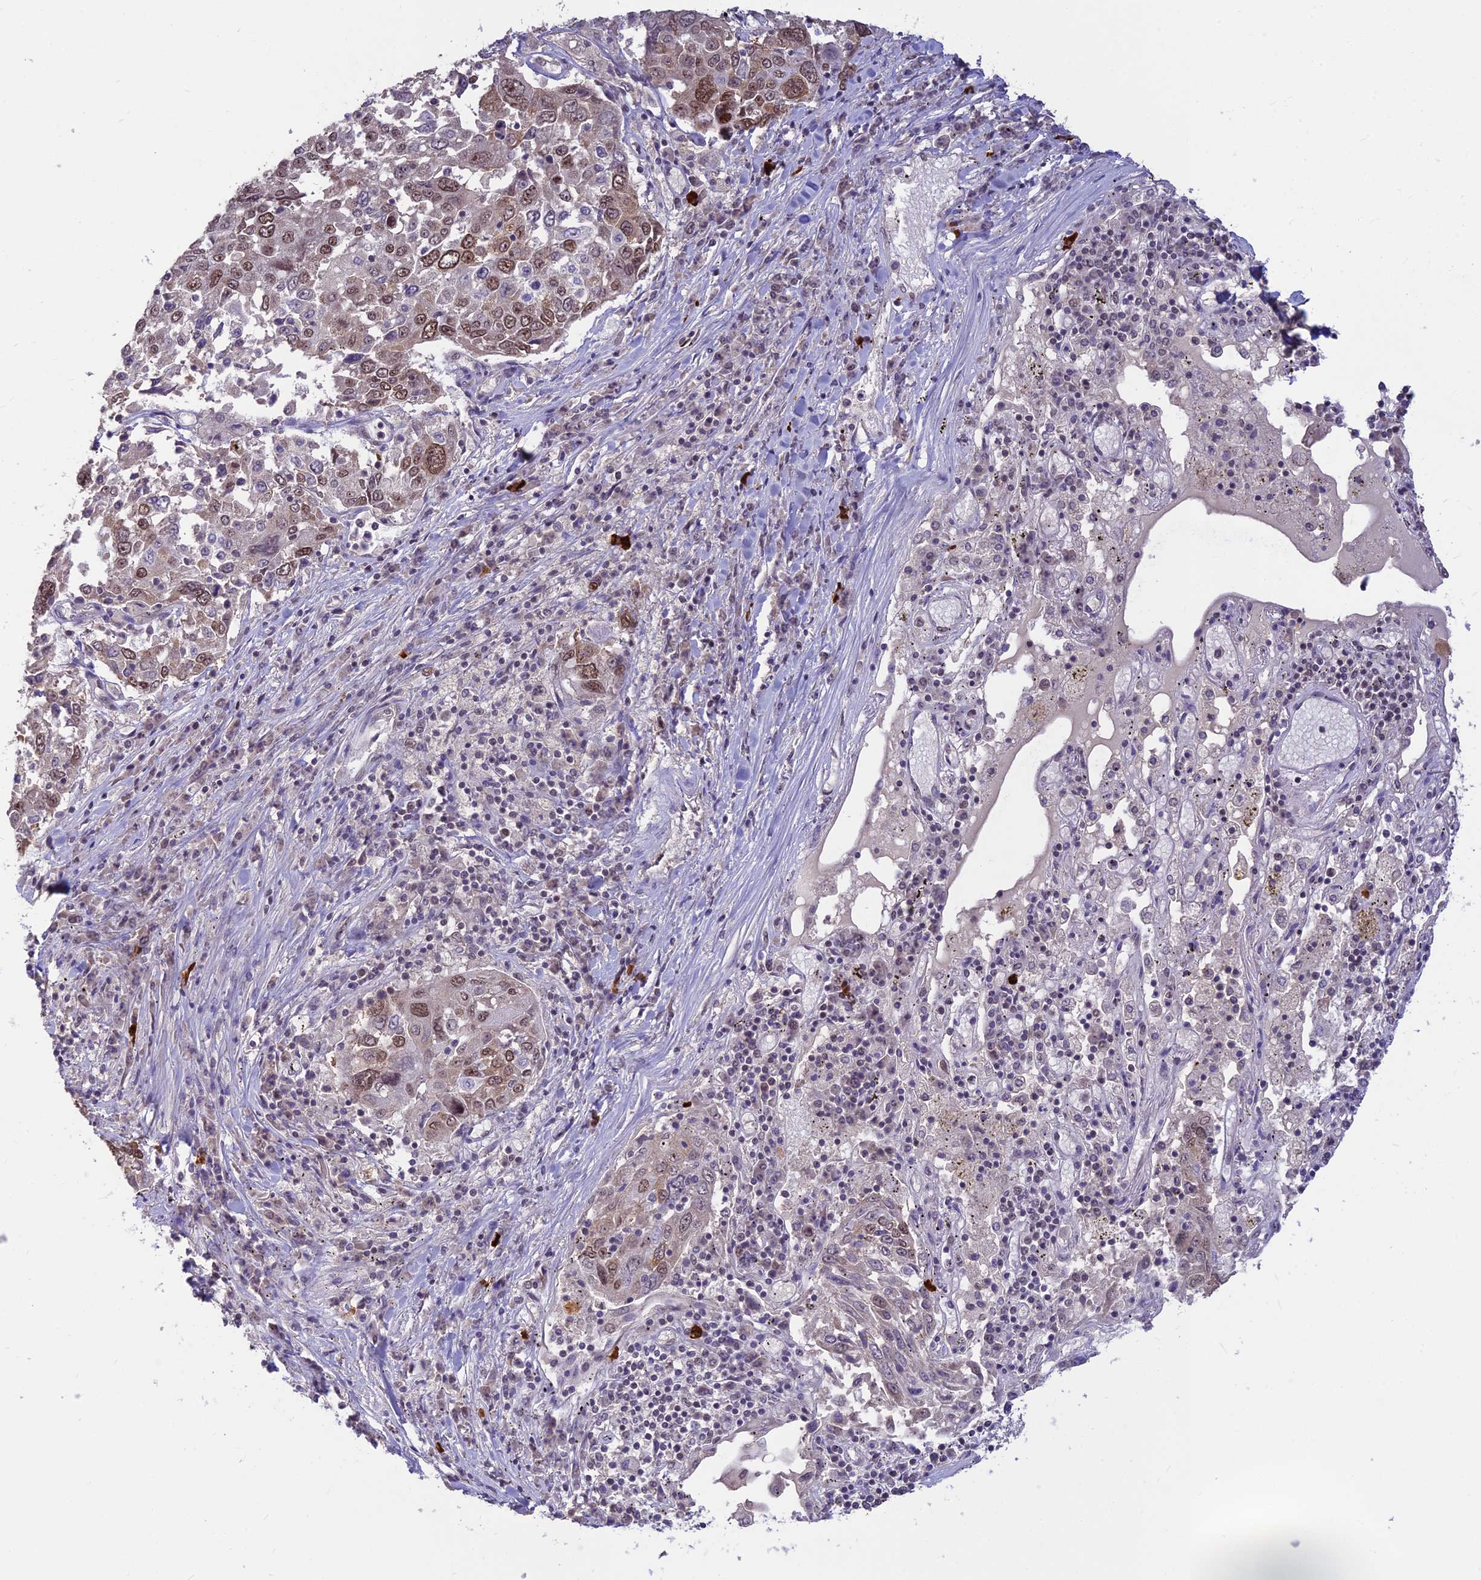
{"staining": {"intensity": "moderate", "quantity": "<25%", "location": "cytoplasmic/membranous,nuclear"}, "tissue": "lung cancer", "cell_type": "Tumor cells", "image_type": "cancer", "snomed": [{"axis": "morphology", "description": "Squamous cell carcinoma, NOS"}, {"axis": "topography", "description": "Lung"}], "caption": "Approximately <25% of tumor cells in lung cancer demonstrate moderate cytoplasmic/membranous and nuclear protein positivity as visualized by brown immunohistochemical staining.", "gene": "POLR1G", "patient": {"sex": "male", "age": 65}}